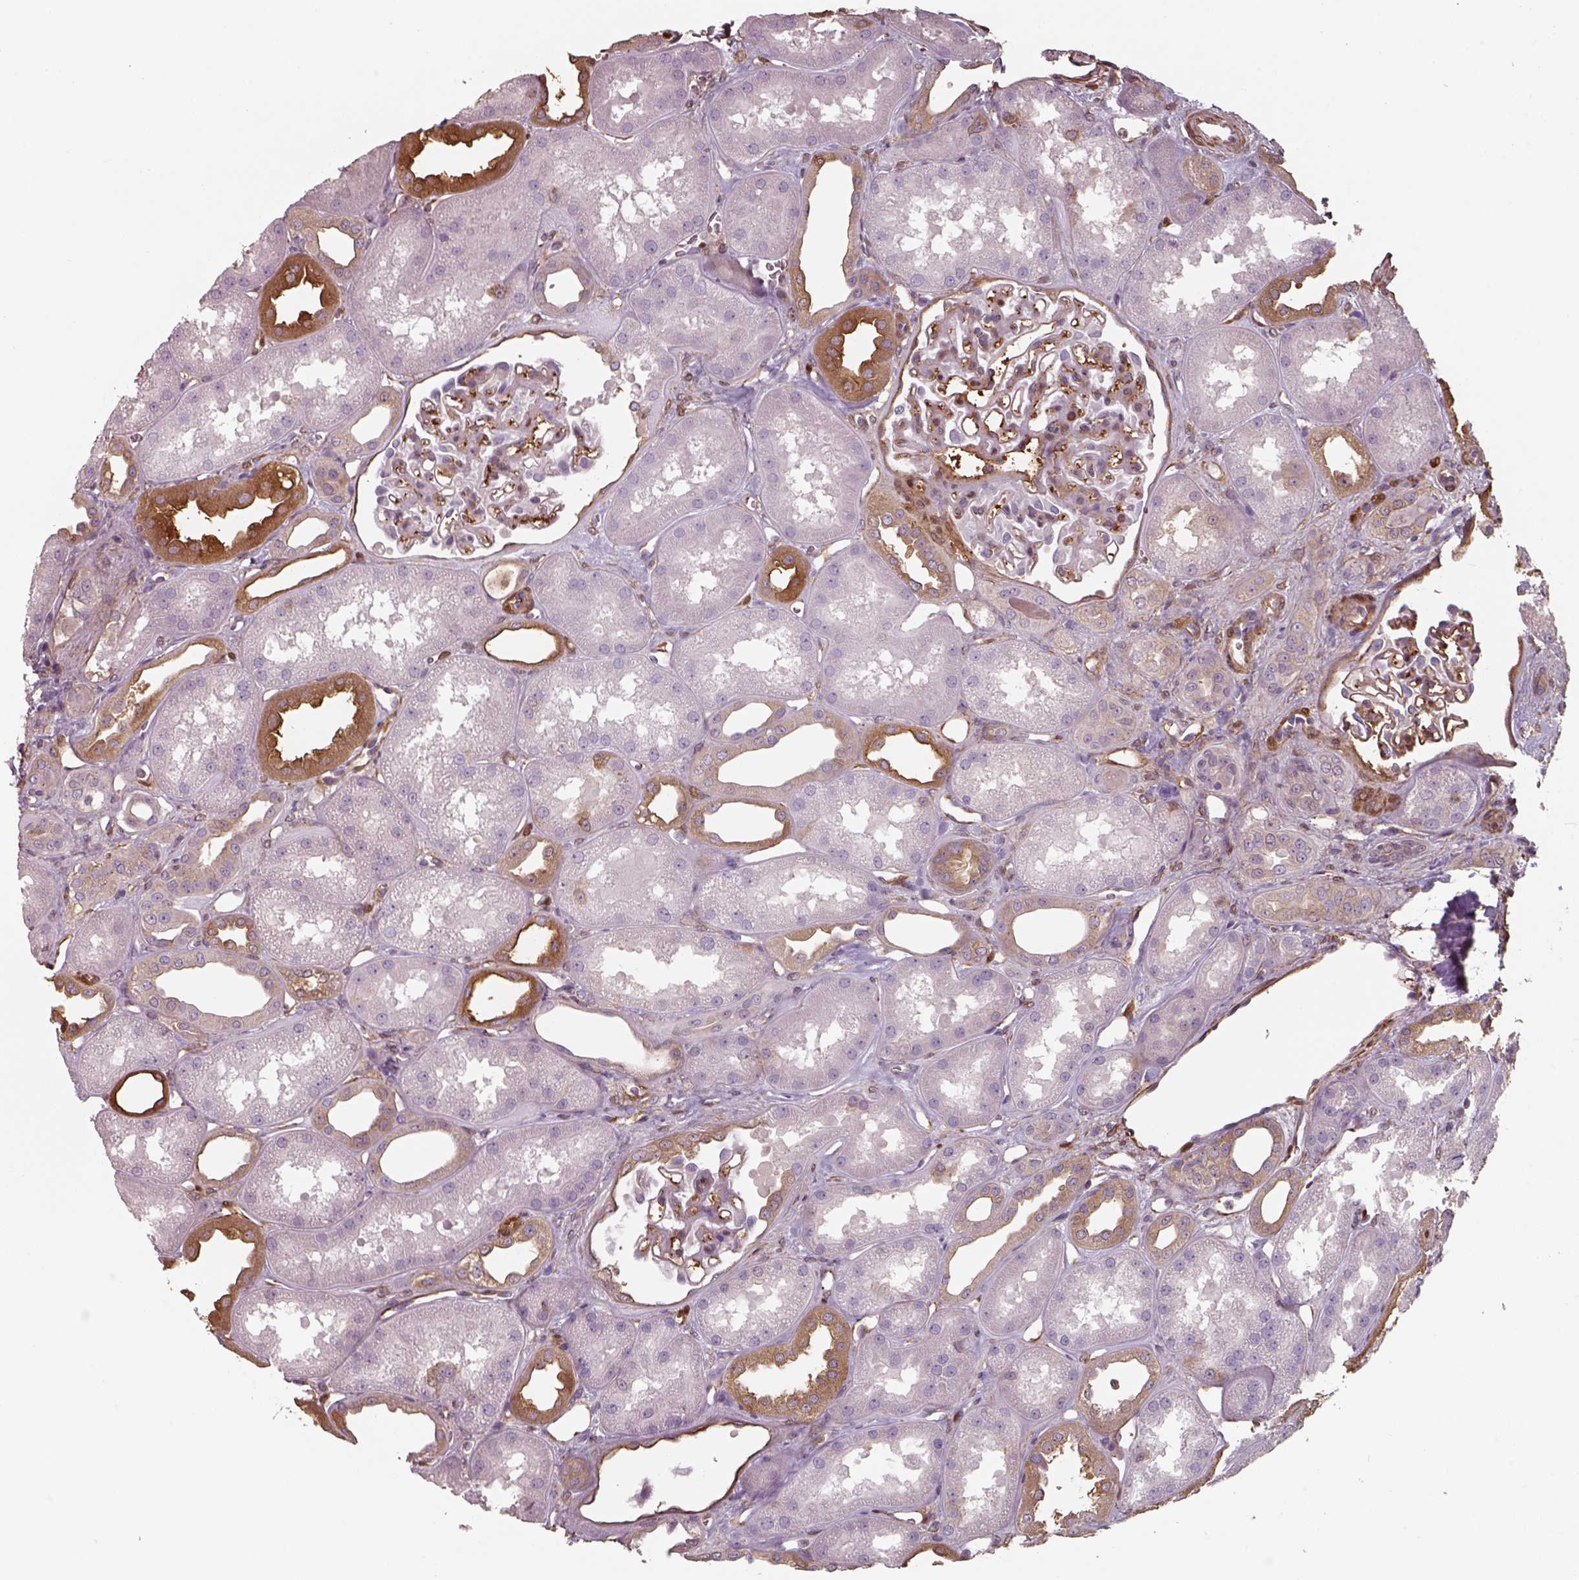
{"staining": {"intensity": "moderate", "quantity": "25%-75%", "location": "cytoplasmic/membranous"}, "tissue": "kidney", "cell_type": "Cells in glomeruli", "image_type": "normal", "snomed": [{"axis": "morphology", "description": "Normal tissue, NOS"}, {"axis": "topography", "description": "Kidney"}], "caption": "Protein analysis of unremarkable kidney reveals moderate cytoplasmic/membranous staining in about 25%-75% of cells in glomeruli.", "gene": "ISYNA1", "patient": {"sex": "male", "age": 61}}